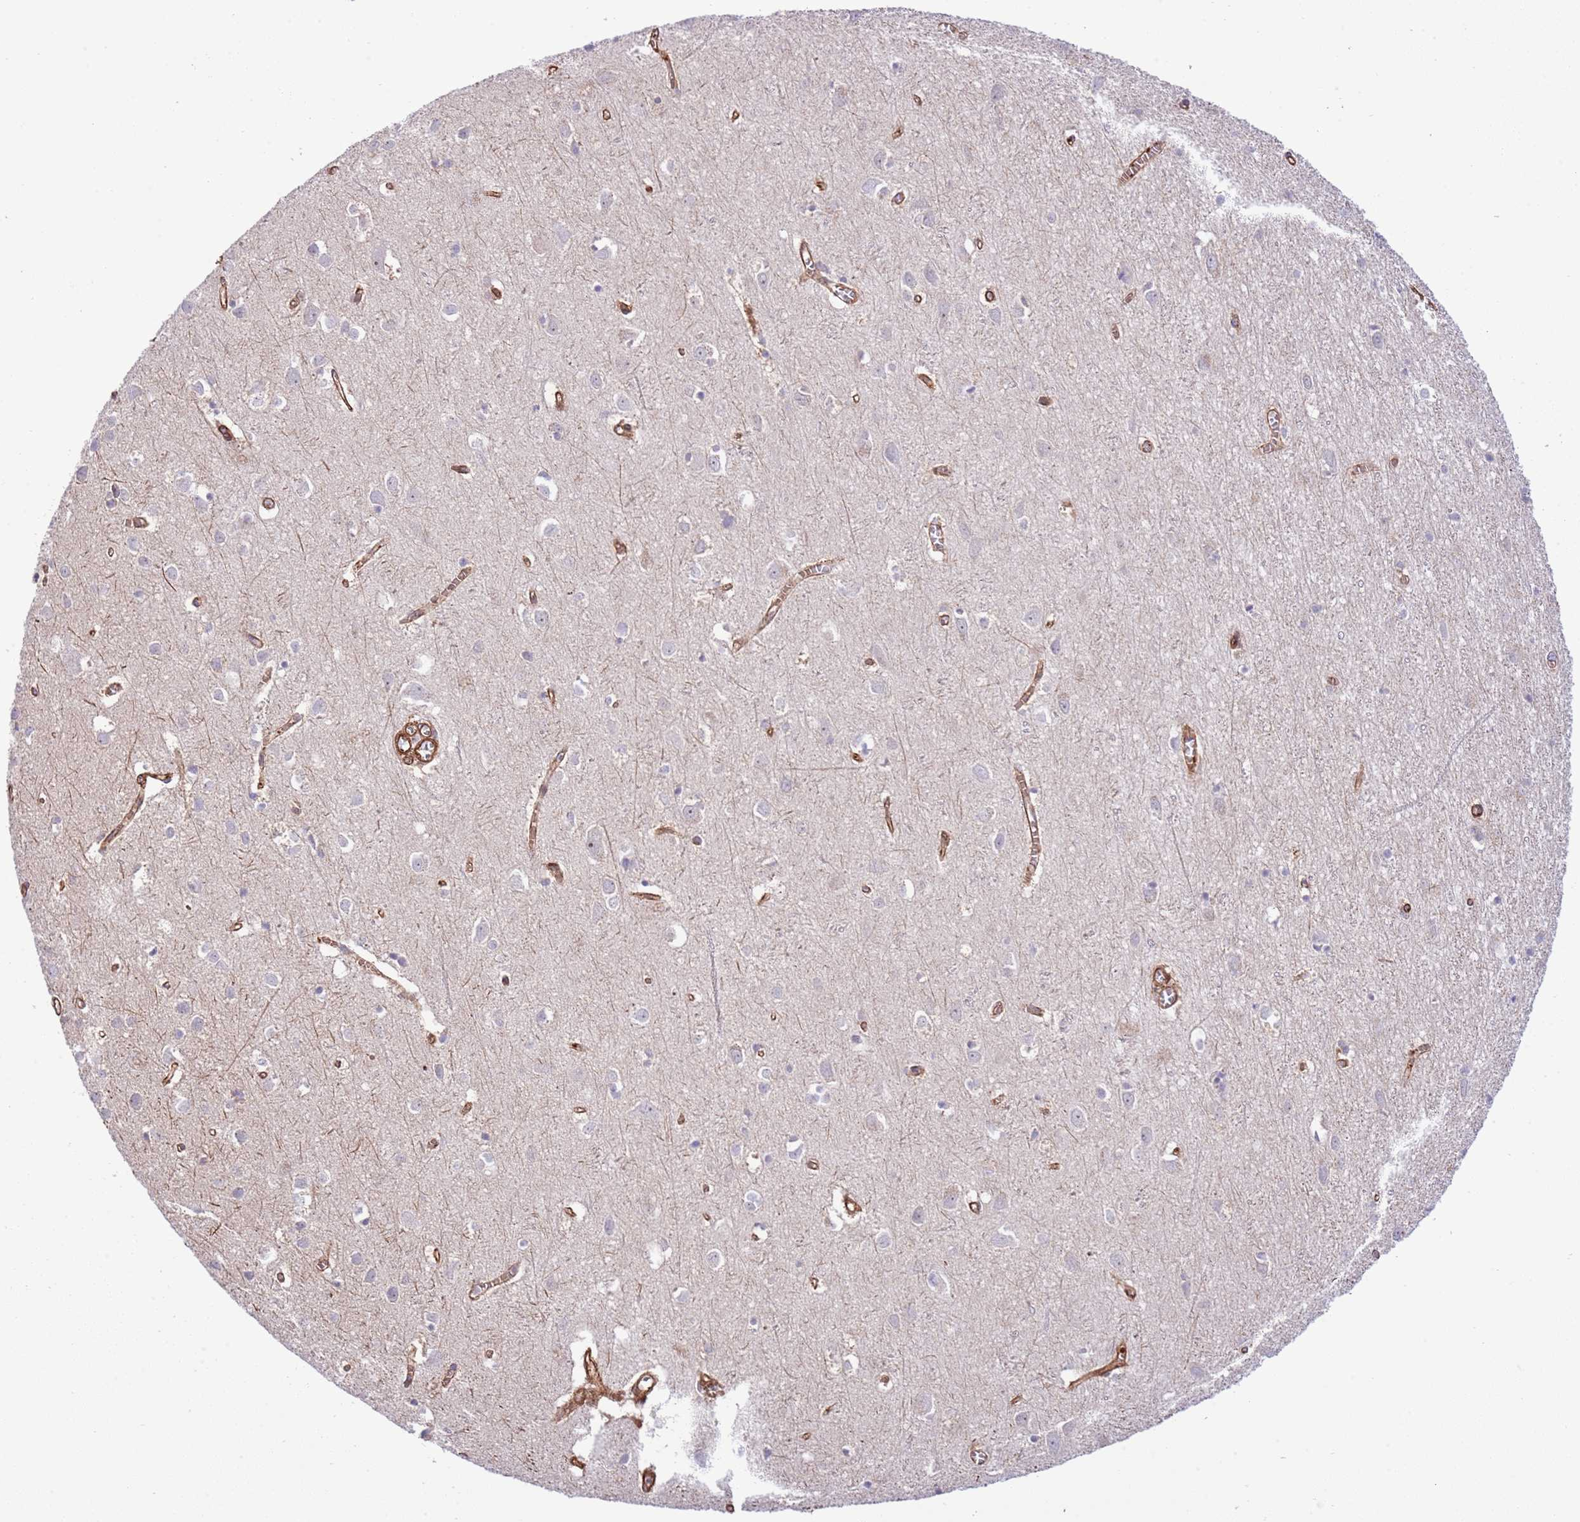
{"staining": {"intensity": "strong", "quantity": ">75%", "location": "cytoplasmic/membranous"}, "tissue": "cerebral cortex", "cell_type": "Endothelial cells", "image_type": "normal", "snomed": [{"axis": "morphology", "description": "Normal tissue, NOS"}, {"axis": "topography", "description": "Cerebral cortex"}], "caption": "This histopathology image shows normal cerebral cortex stained with IHC to label a protein in brown. The cytoplasmic/membranous of endothelial cells show strong positivity for the protein. Nuclei are counter-stained blue.", "gene": "NEK3", "patient": {"sex": "female", "age": 64}}